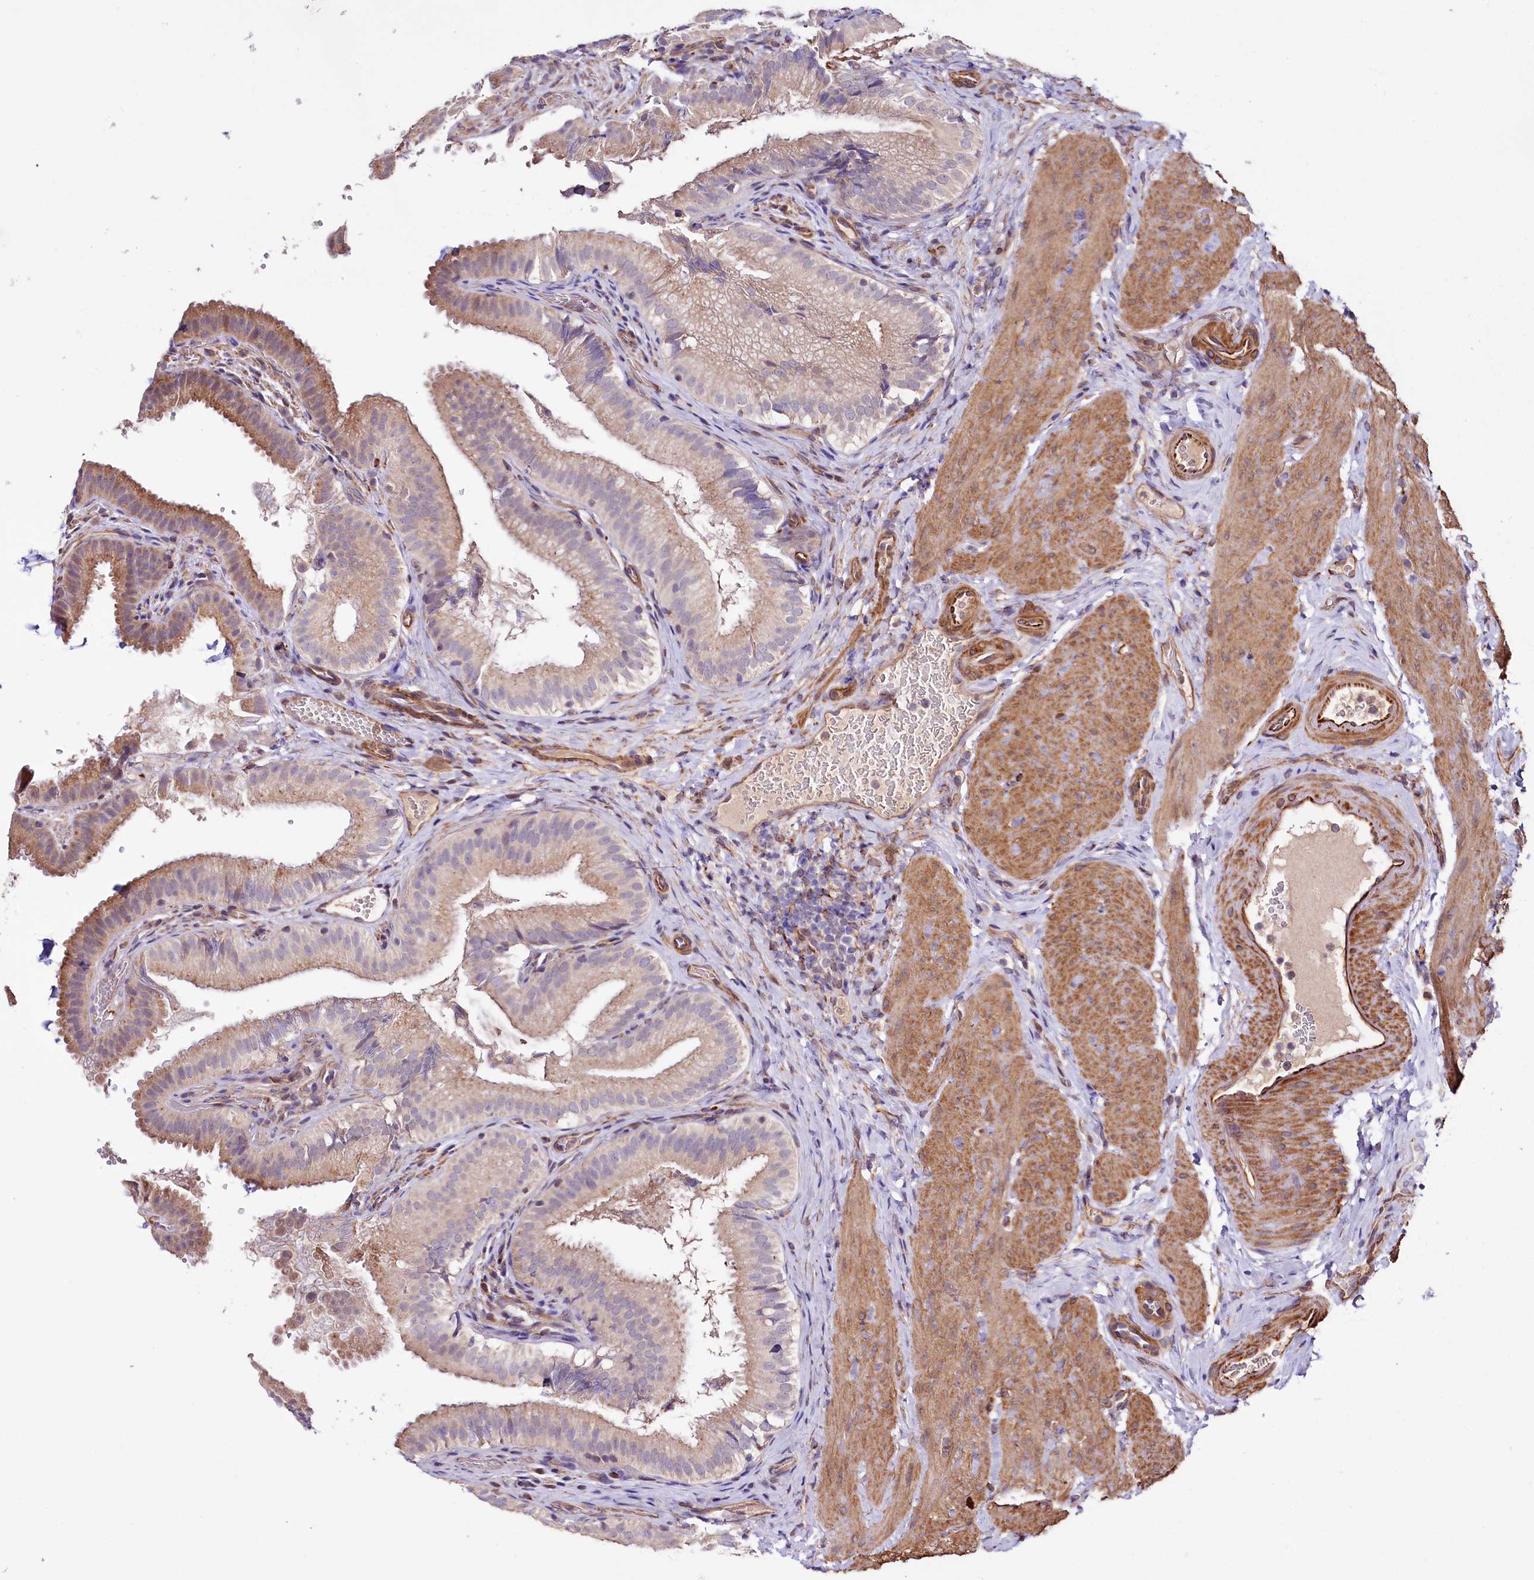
{"staining": {"intensity": "moderate", "quantity": ">75%", "location": "cytoplasmic/membranous"}, "tissue": "gallbladder", "cell_type": "Glandular cells", "image_type": "normal", "snomed": [{"axis": "morphology", "description": "Normal tissue, NOS"}, {"axis": "topography", "description": "Gallbladder"}], "caption": "The immunohistochemical stain highlights moderate cytoplasmic/membranous positivity in glandular cells of unremarkable gallbladder.", "gene": "TTC12", "patient": {"sex": "female", "age": 30}}